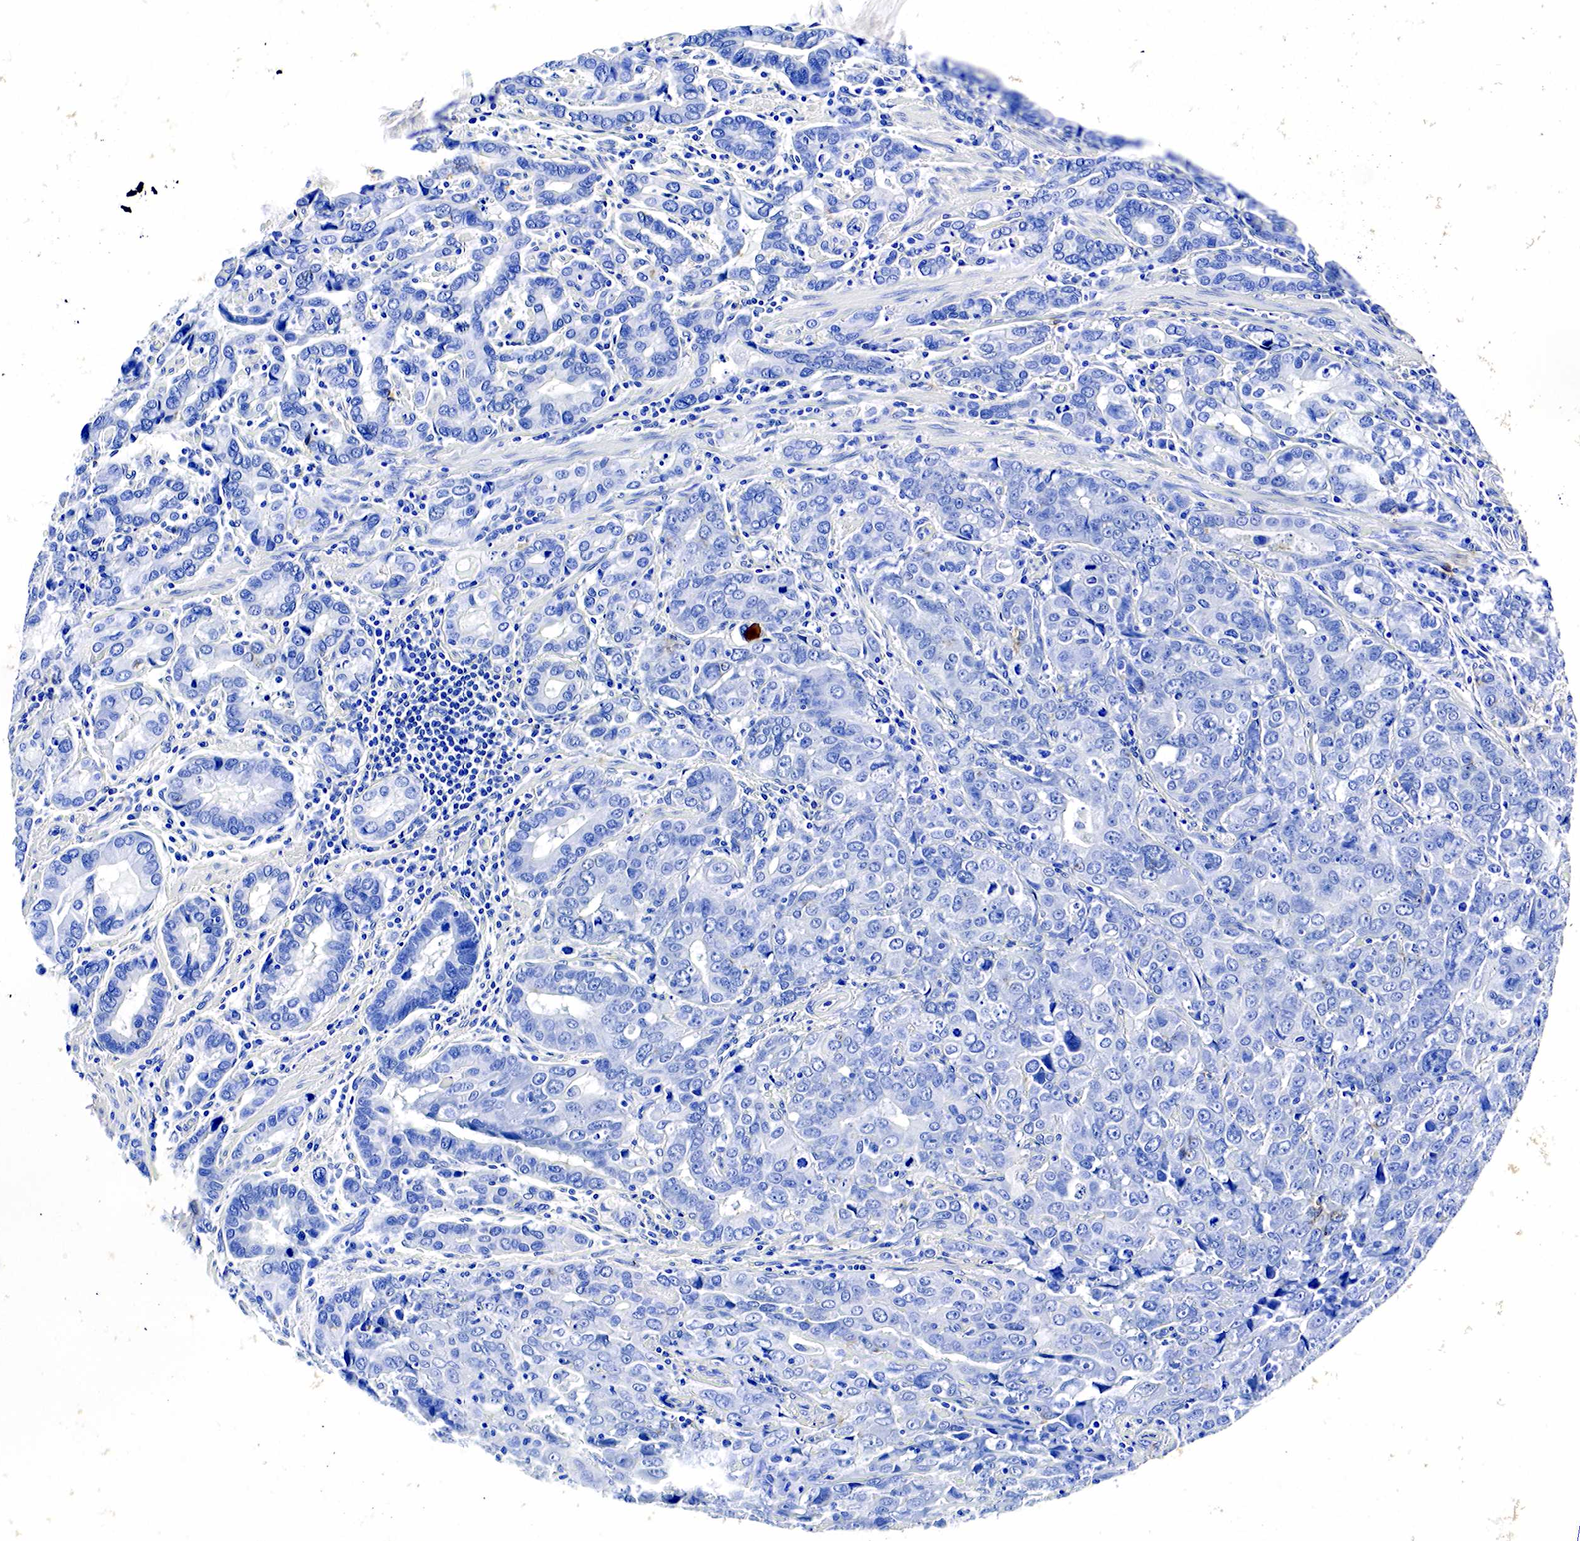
{"staining": {"intensity": "negative", "quantity": "none", "location": "none"}, "tissue": "stomach cancer", "cell_type": "Tumor cells", "image_type": "cancer", "snomed": [{"axis": "morphology", "description": "Adenocarcinoma, NOS"}, {"axis": "topography", "description": "Stomach, upper"}], "caption": "The image exhibits no staining of tumor cells in stomach adenocarcinoma. (Brightfield microscopy of DAB (3,3'-diaminobenzidine) immunohistochemistry (IHC) at high magnification).", "gene": "GCG", "patient": {"sex": "male", "age": 76}}